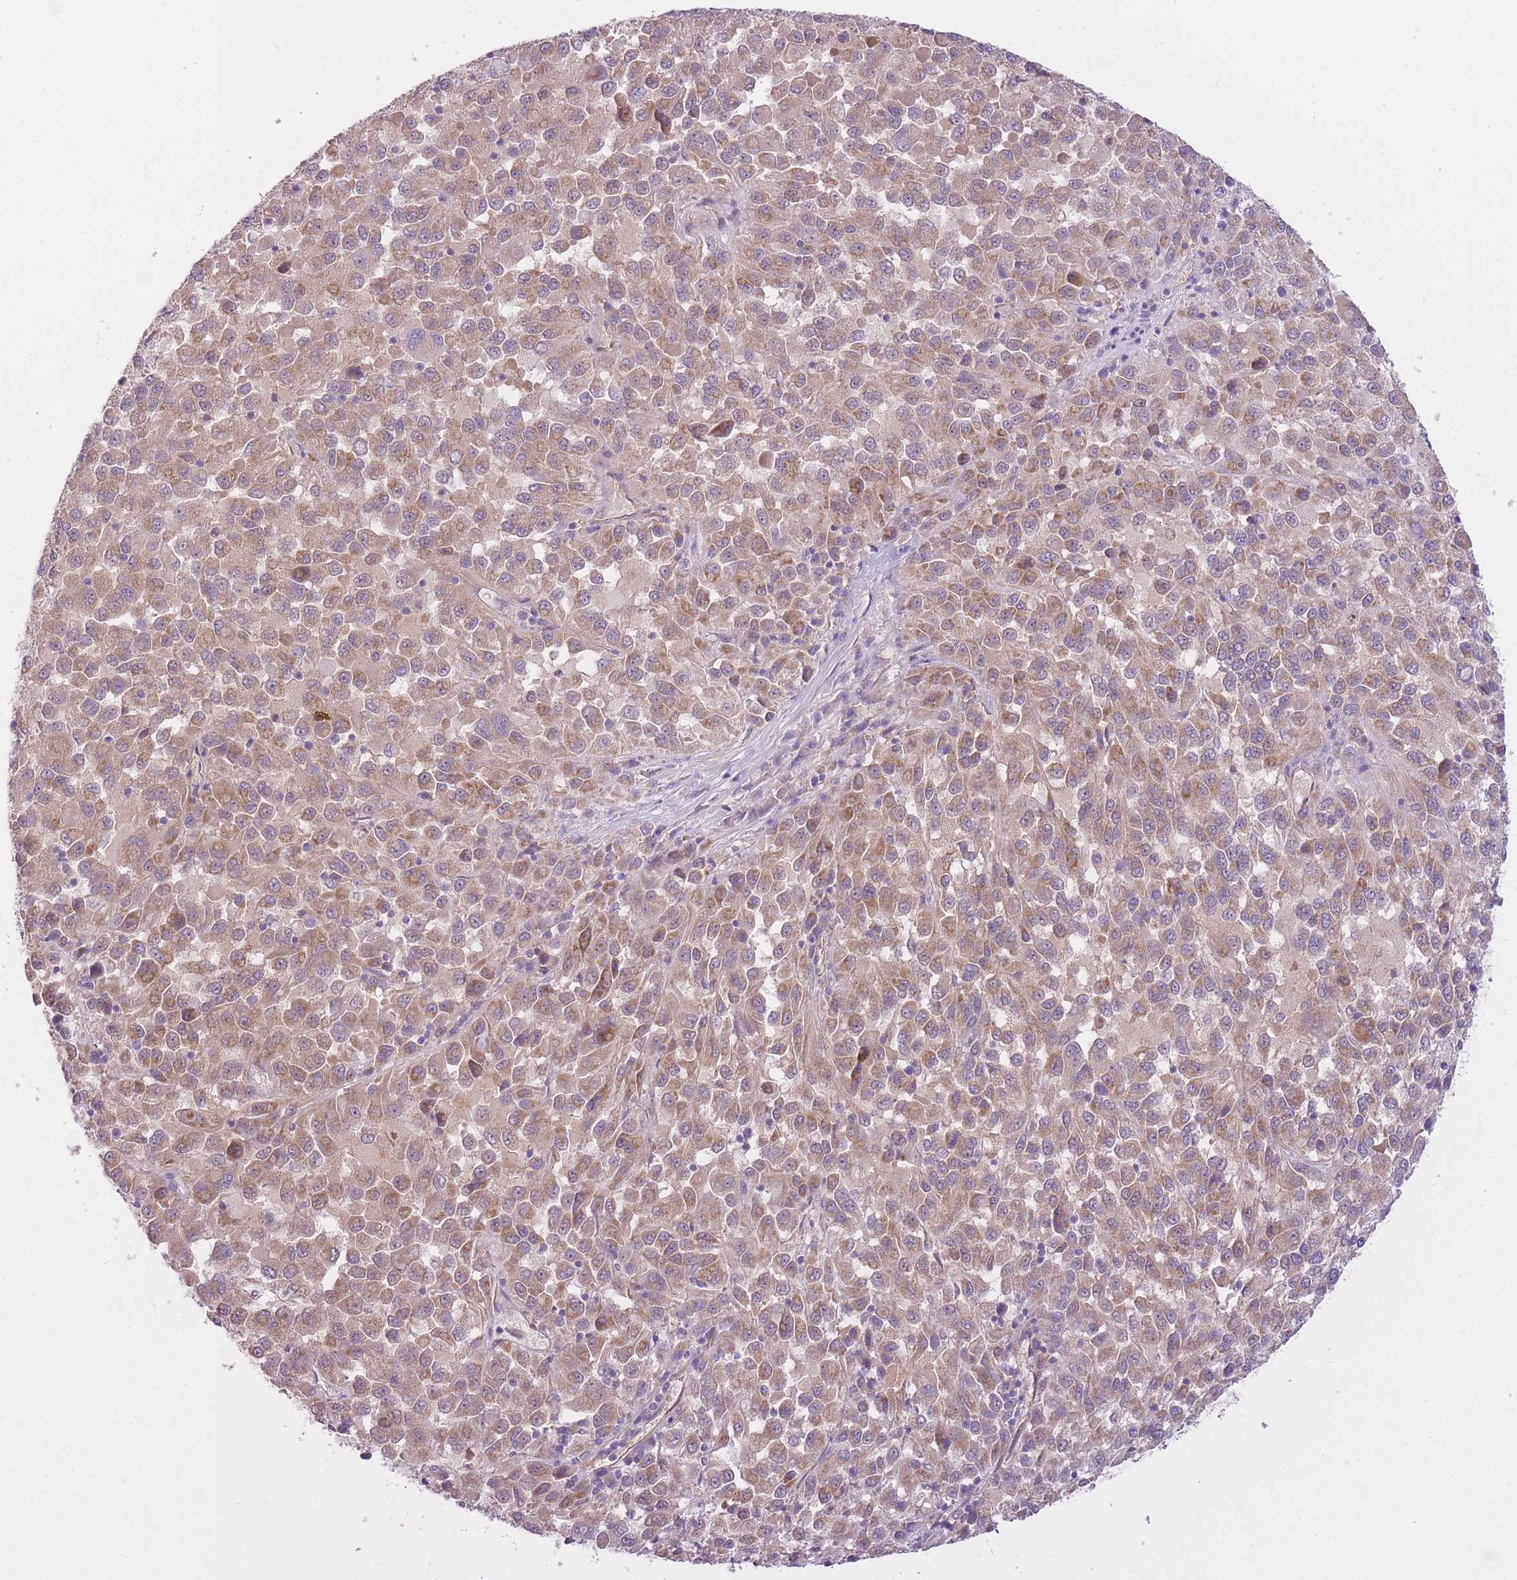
{"staining": {"intensity": "moderate", "quantity": ">75%", "location": "cytoplasmic/membranous"}, "tissue": "melanoma", "cell_type": "Tumor cells", "image_type": "cancer", "snomed": [{"axis": "morphology", "description": "Malignant melanoma, Metastatic site"}, {"axis": "topography", "description": "Lung"}], "caption": "About >75% of tumor cells in human malignant melanoma (metastatic site) demonstrate moderate cytoplasmic/membranous protein positivity as visualized by brown immunohistochemical staining.", "gene": "REV1", "patient": {"sex": "male", "age": 64}}